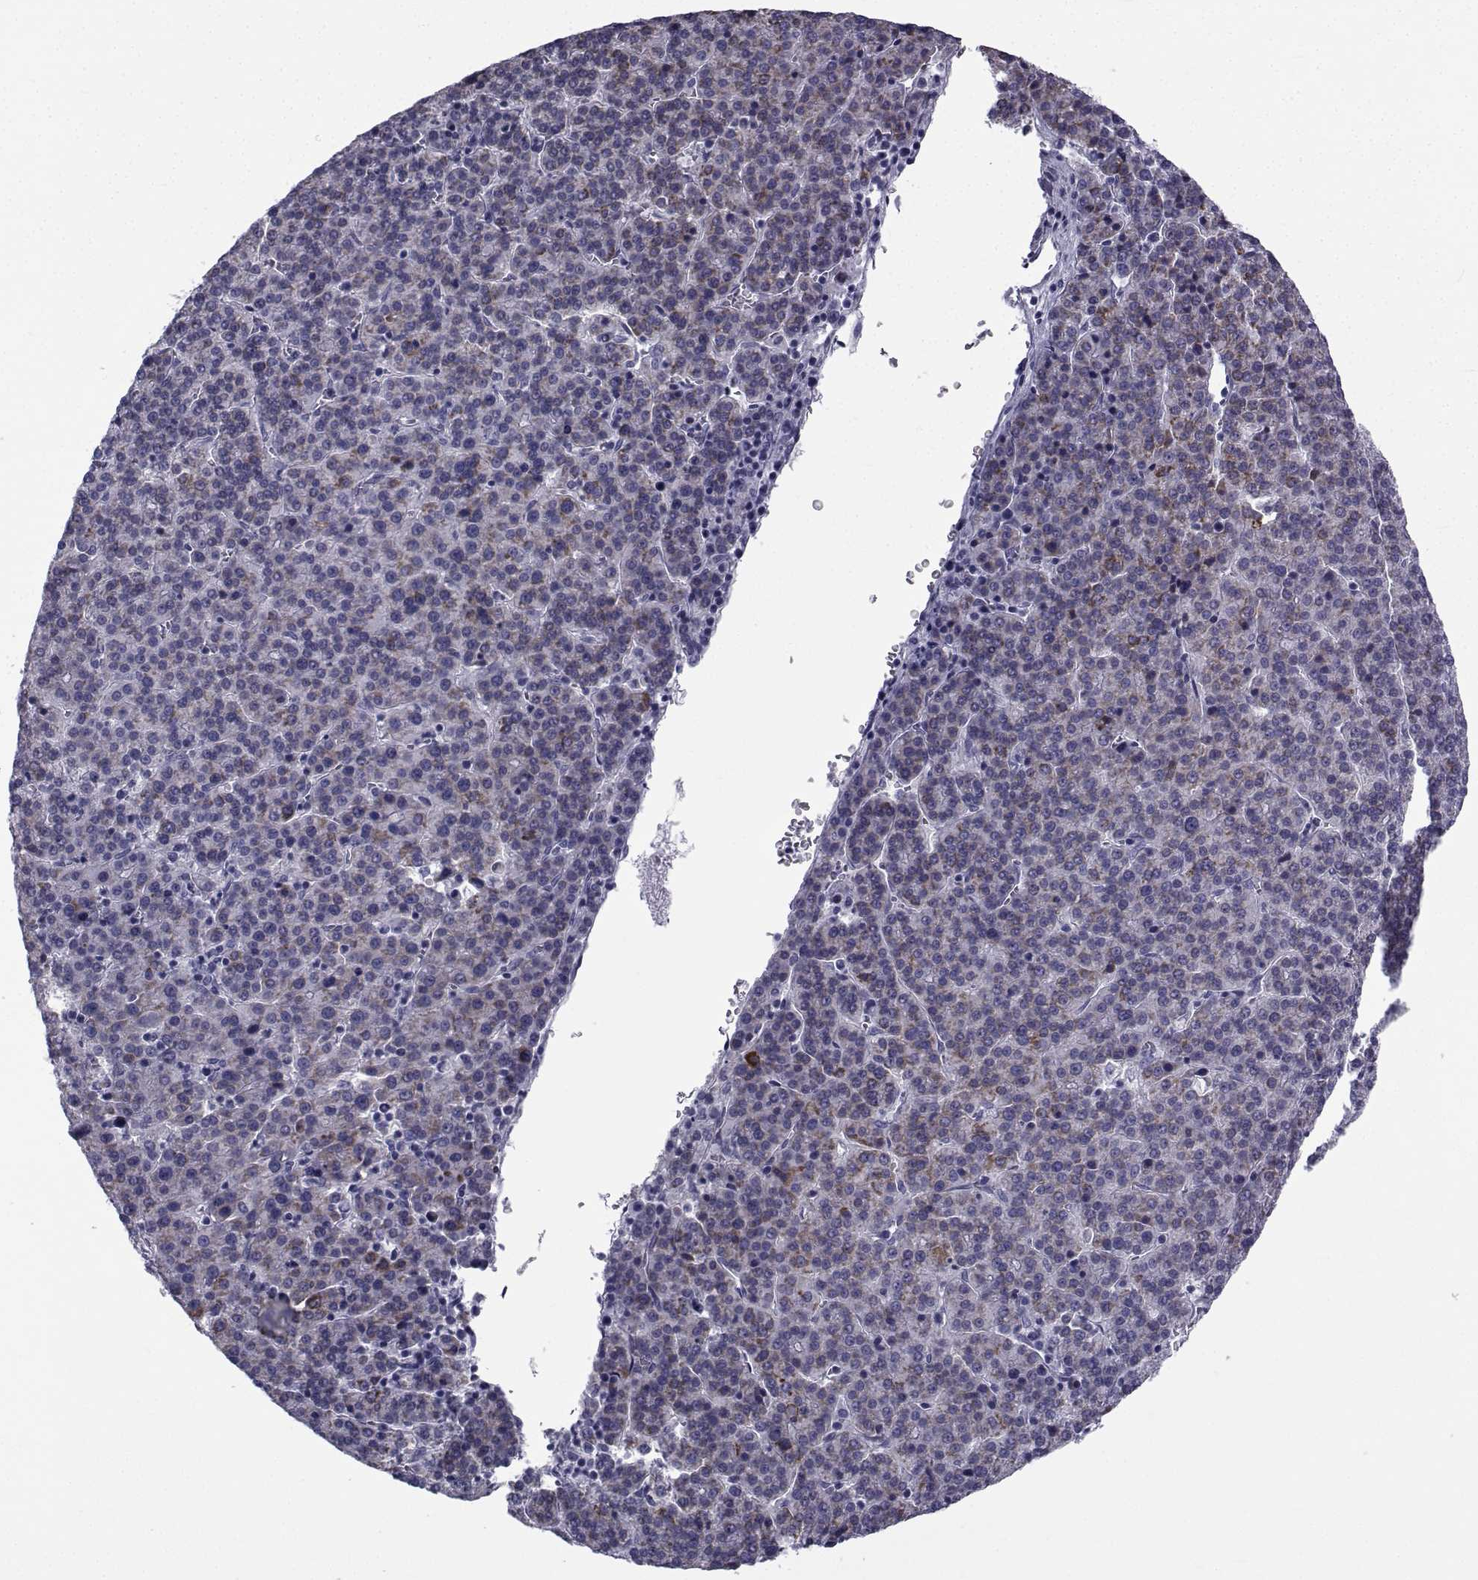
{"staining": {"intensity": "moderate", "quantity": "25%-75%", "location": "cytoplasmic/membranous"}, "tissue": "liver cancer", "cell_type": "Tumor cells", "image_type": "cancer", "snomed": [{"axis": "morphology", "description": "Carcinoma, Hepatocellular, NOS"}, {"axis": "topography", "description": "Liver"}], "caption": "Hepatocellular carcinoma (liver) stained with a brown dye reveals moderate cytoplasmic/membranous positive positivity in about 25%-75% of tumor cells.", "gene": "FDXR", "patient": {"sex": "female", "age": 58}}